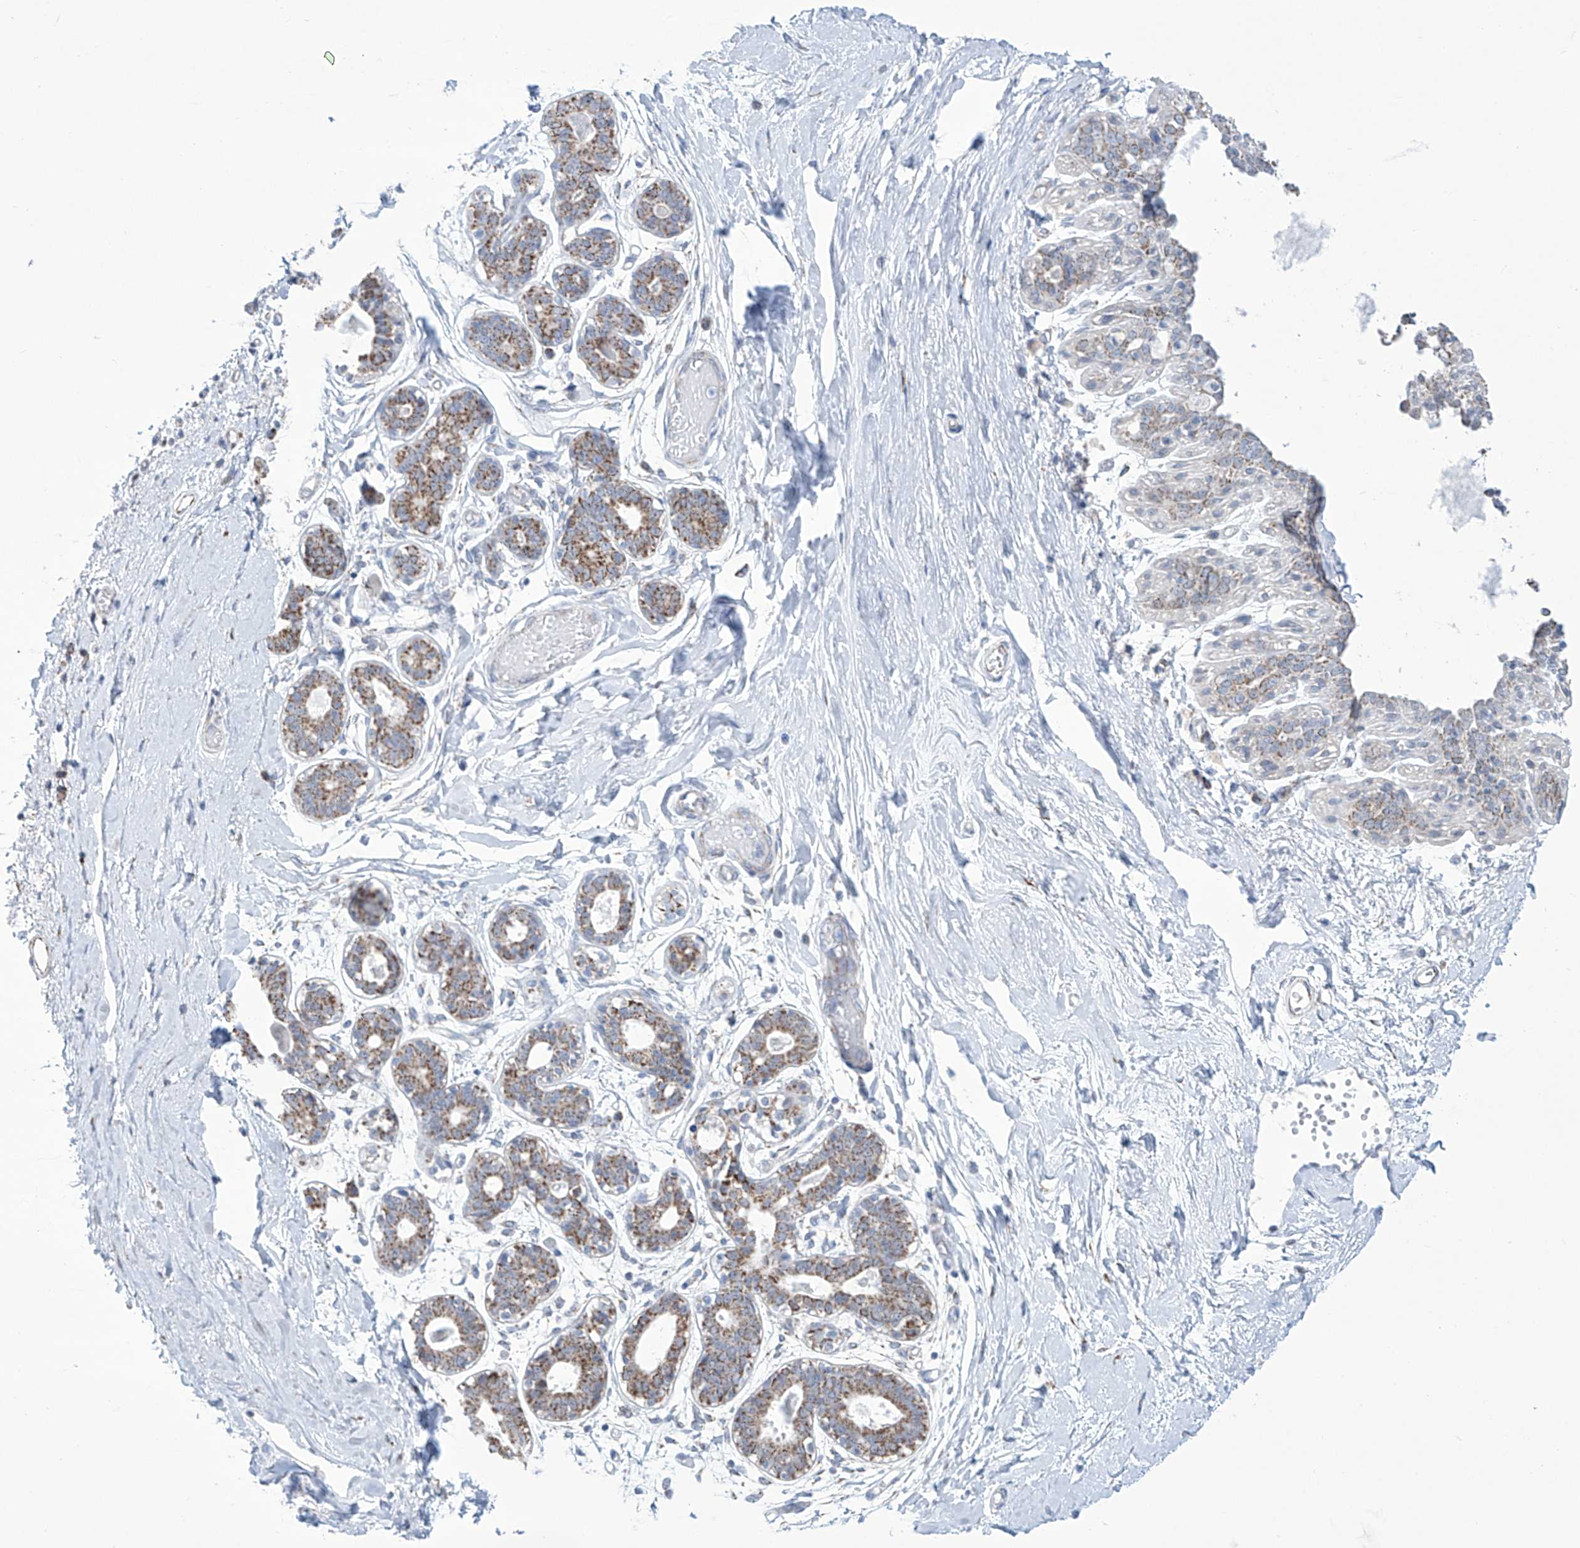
{"staining": {"intensity": "negative", "quantity": "none", "location": "none"}, "tissue": "breast", "cell_type": "Adipocytes", "image_type": "normal", "snomed": [{"axis": "morphology", "description": "Normal tissue, NOS"}, {"axis": "topography", "description": "Breast"}], "caption": "DAB (3,3'-diaminobenzidine) immunohistochemical staining of unremarkable breast reveals no significant staining in adipocytes. (DAB (3,3'-diaminobenzidine) immunohistochemistry visualized using brightfield microscopy, high magnification).", "gene": "ALDH6A1", "patient": {"sex": "female", "age": 45}}